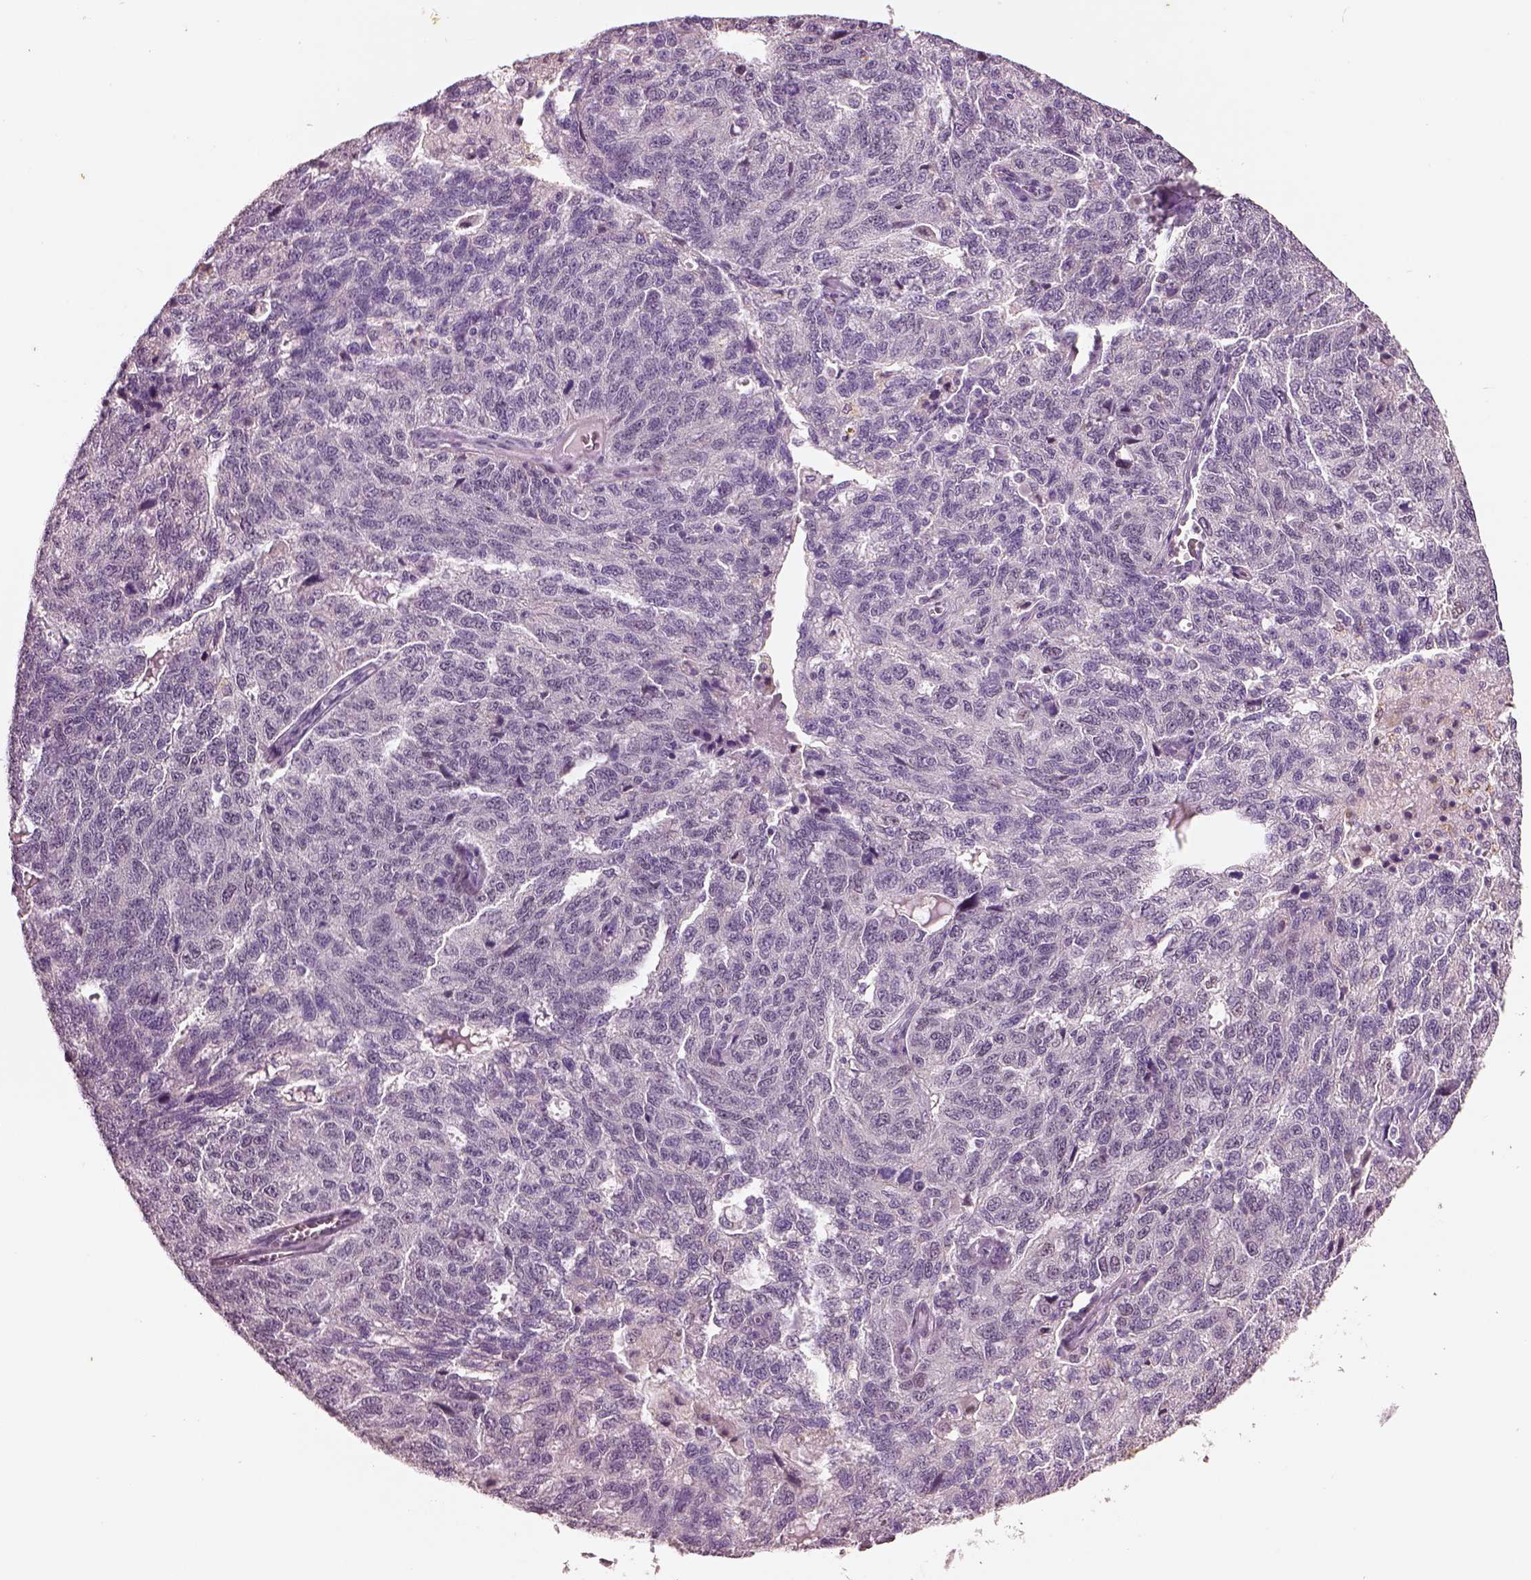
{"staining": {"intensity": "negative", "quantity": "none", "location": "none"}, "tissue": "ovarian cancer", "cell_type": "Tumor cells", "image_type": "cancer", "snomed": [{"axis": "morphology", "description": "Cystadenocarcinoma, serous, NOS"}, {"axis": "topography", "description": "Ovary"}], "caption": "DAB (3,3'-diaminobenzidine) immunohistochemical staining of human serous cystadenocarcinoma (ovarian) demonstrates no significant staining in tumor cells.", "gene": "ELSPBP1", "patient": {"sex": "female", "age": 71}}